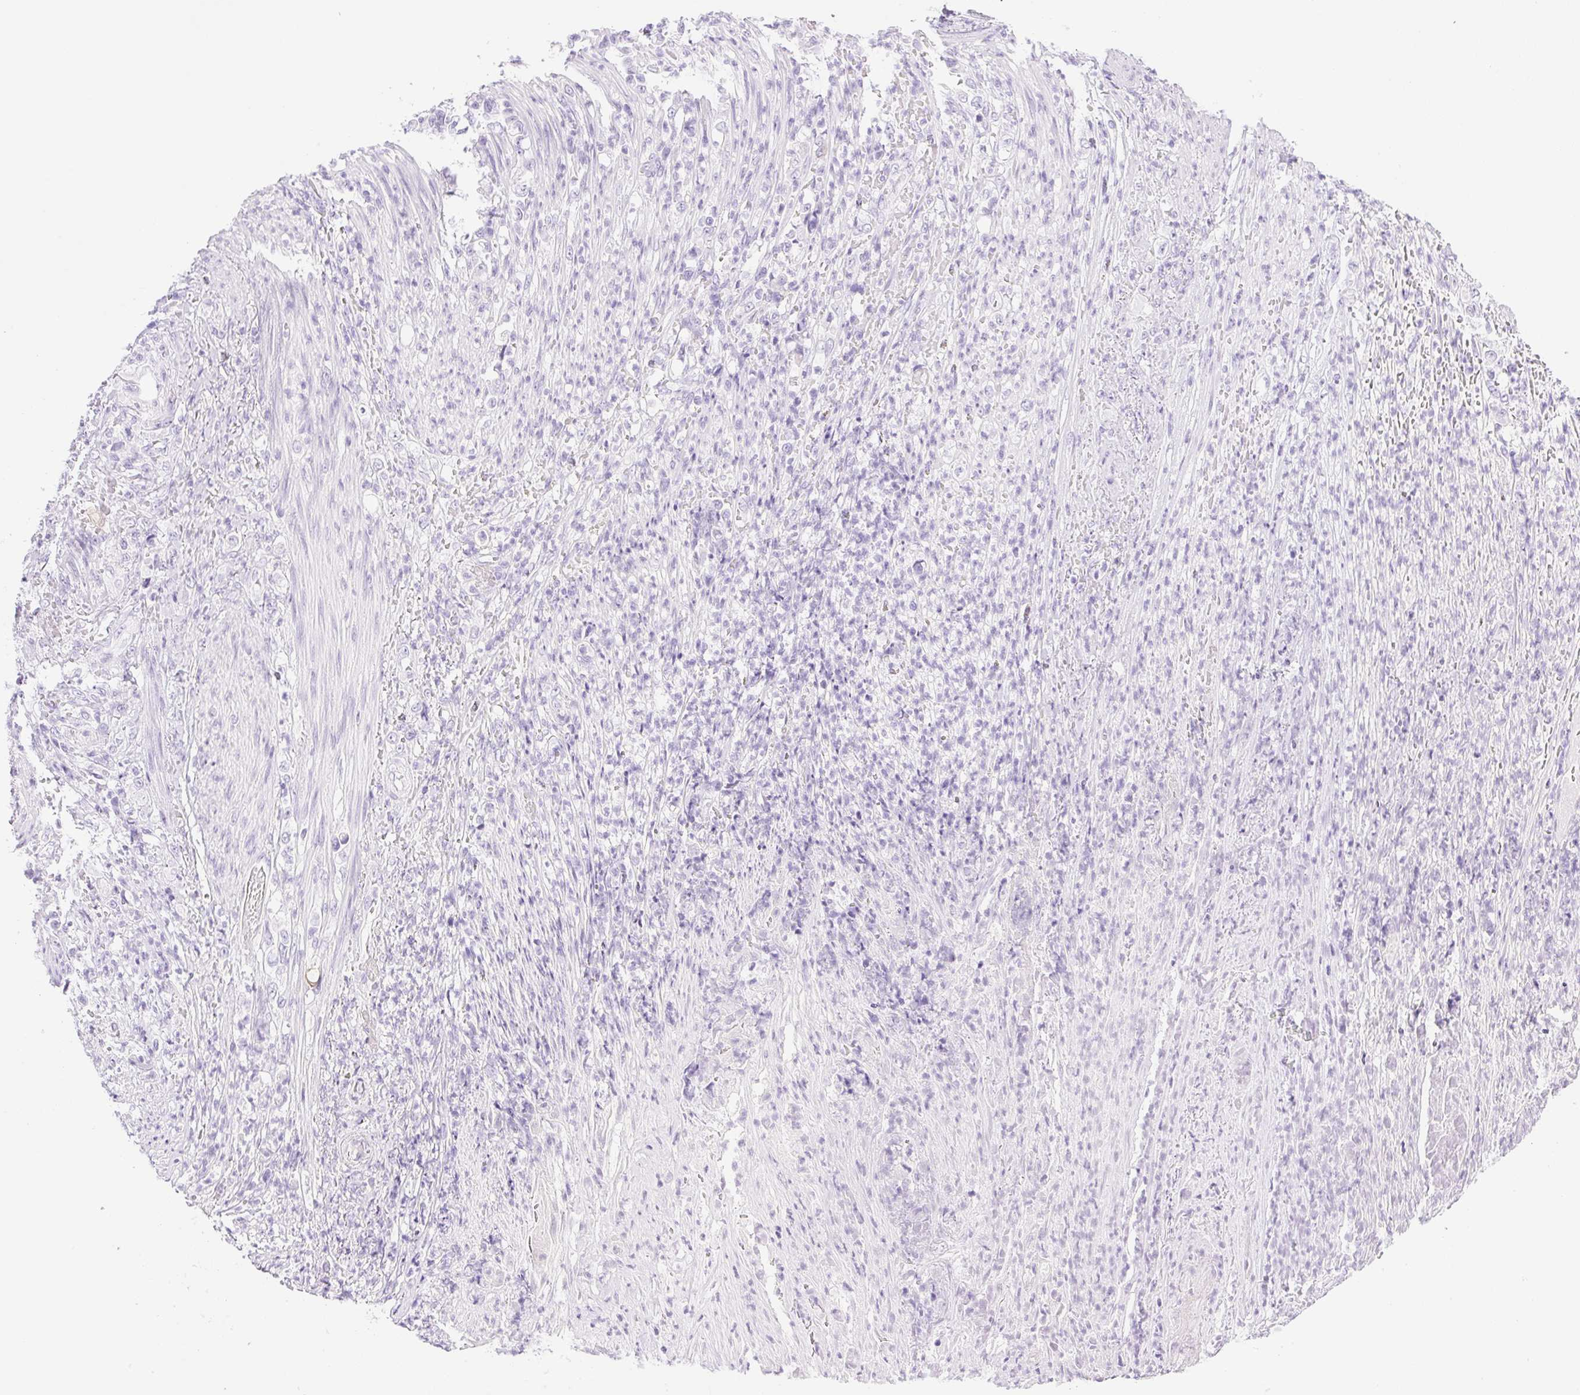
{"staining": {"intensity": "negative", "quantity": "none", "location": "none"}, "tissue": "stomach cancer", "cell_type": "Tumor cells", "image_type": "cancer", "snomed": [{"axis": "morphology", "description": "Normal tissue, NOS"}, {"axis": "morphology", "description": "Adenocarcinoma, NOS"}, {"axis": "topography", "description": "Stomach"}], "caption": "High power microscopy image of an immunohistochemistry histopathology image of stomach cancer, revealing no significant positivity in tumor cells. (Stains: DAB (3,3'-diaminobenzidine) IHC with hematoxylin counter stain, Microscopy: brightfield microscopy at high magnification).", "gene": "SPRR4", "patient": {"sex": "female", "age": 79}}